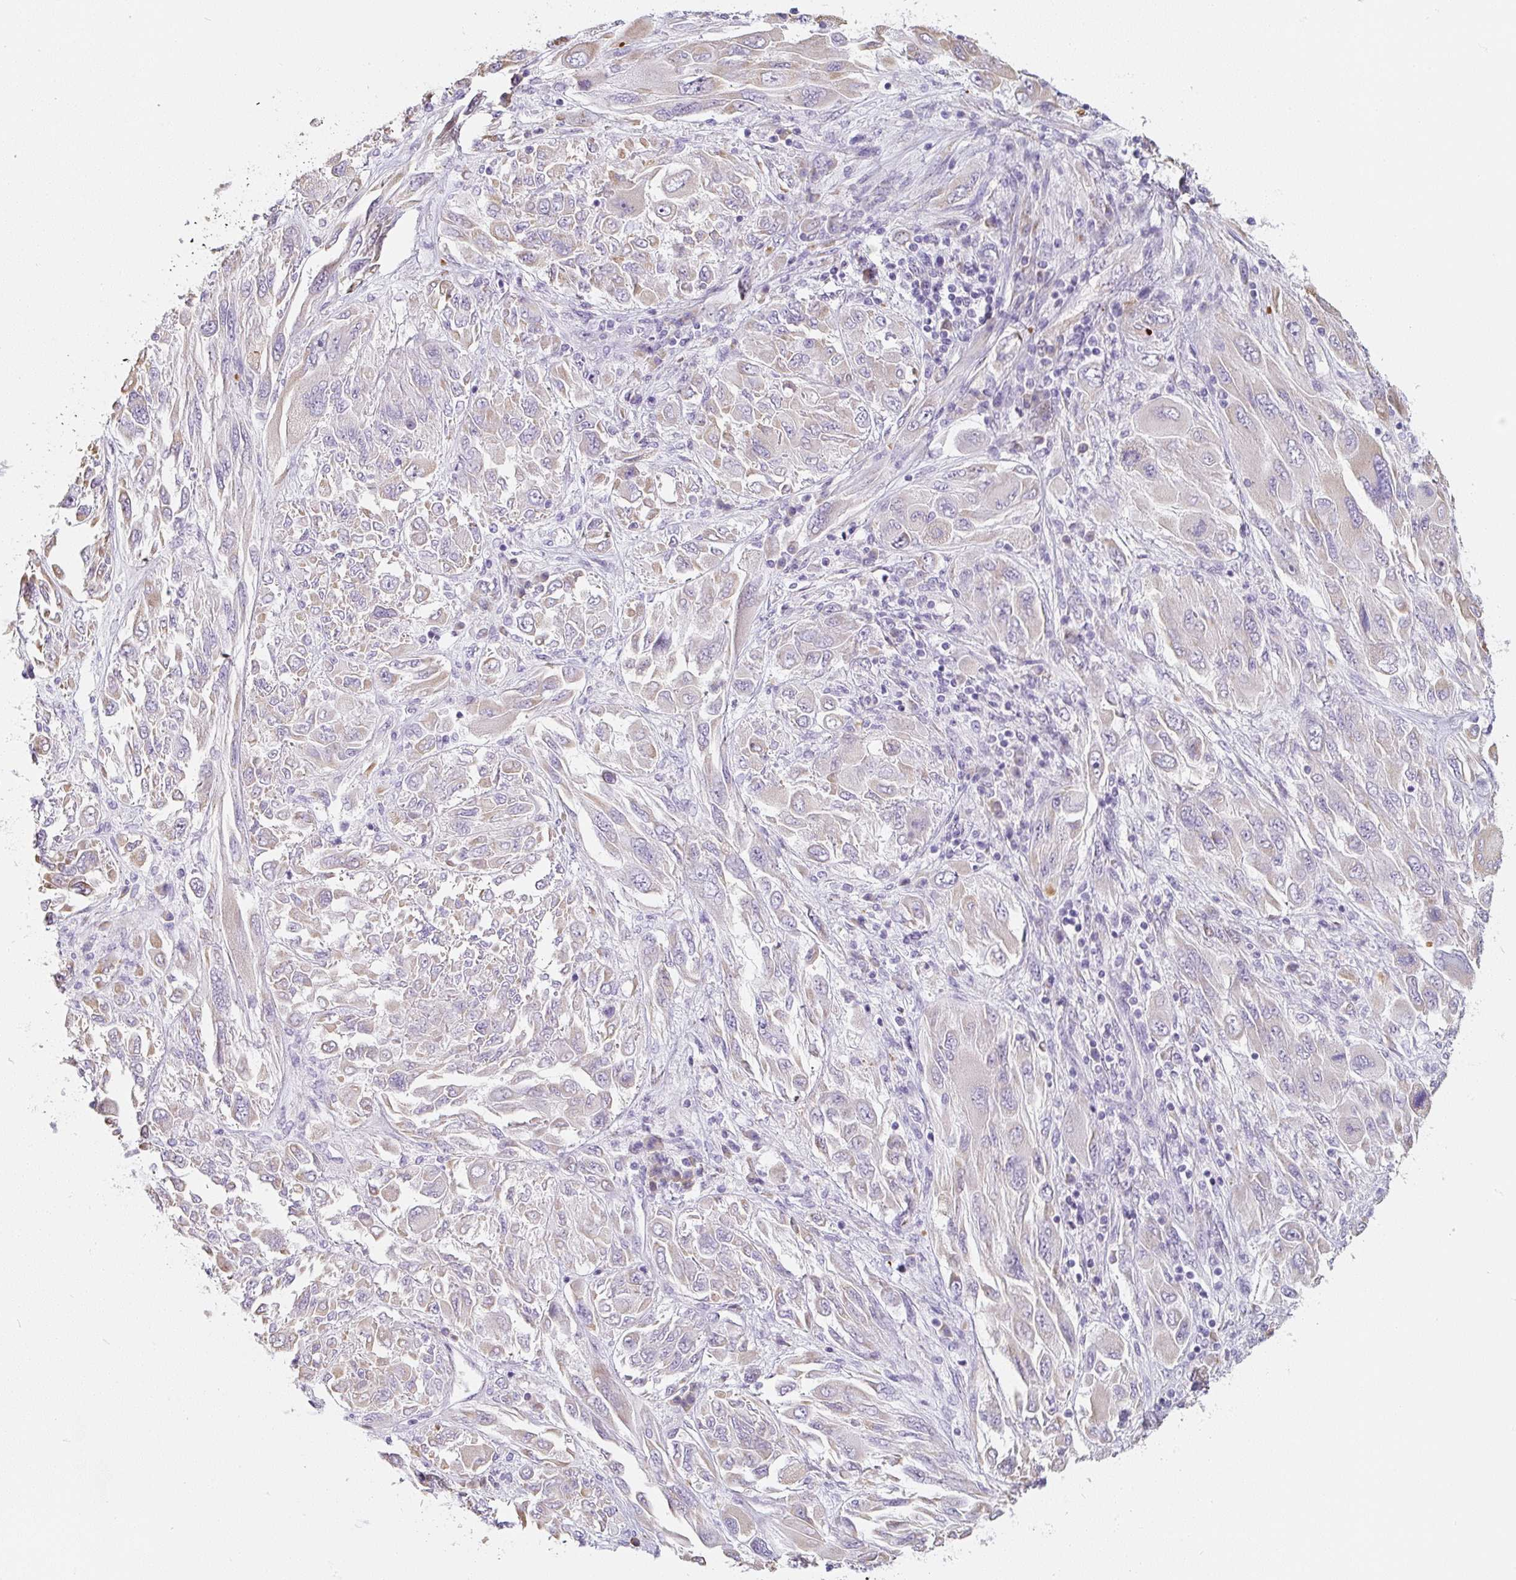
{"staining": {"intensity": "moderate", "quantity": ">75%", "location": "cytoplasmic/membranous"}, "tissue": "melanoma", "cell_type": "Tumor cells", "image_type": "cancer", "snomed": [{"axis": "morphology", "description": "Malignant melanoma, NOS"}, {"axis": "topography", "description": "Skin"}], "caption": "The photomicrograph exhibits staining of melanoma, revealing moderate cytoplasmic/membranous protein expression (brown color) within tumor cells.", "gene": "PWWP3B", "patient": {"sex": "female", "age": 91}}